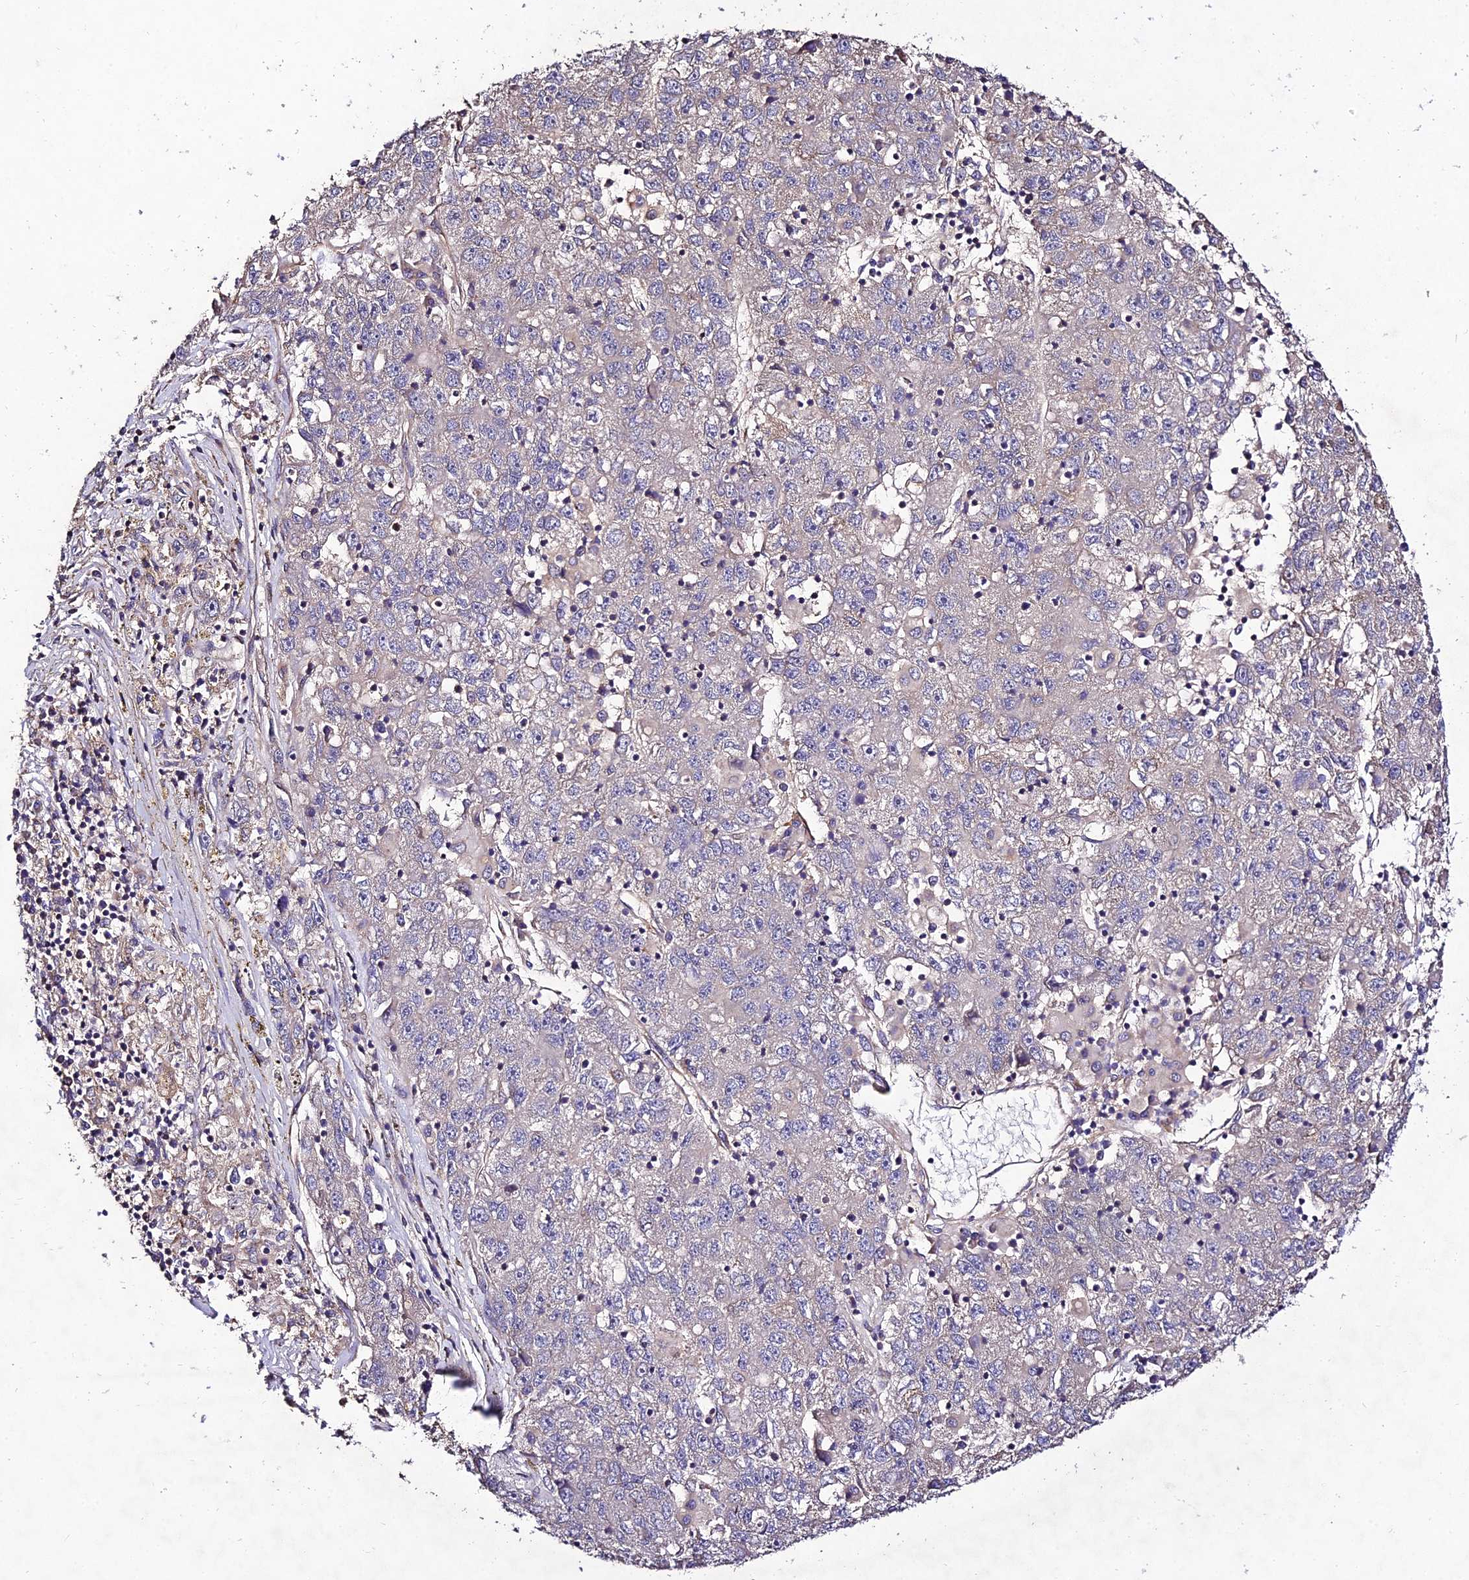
{"staining": {"intensity": "negative", "quantity": "none", "location": "none"}, "tissue": "liver cancer", "cell_type": "Tumor cells", "image_type": "cancer", "snomed": [{"axis": "morphology", "description": "Carcinoma, Hepatocellular, NOS"}, {"axis": "topography", "description": "Liver"}], "caption": "Liver cancer (hepatocellular carcinoma) was stained to show a protein in brown. There is no significant staining in tumor cells.", "gene": "AP3M2", "patient": {"sex": "male", "age": 49}}